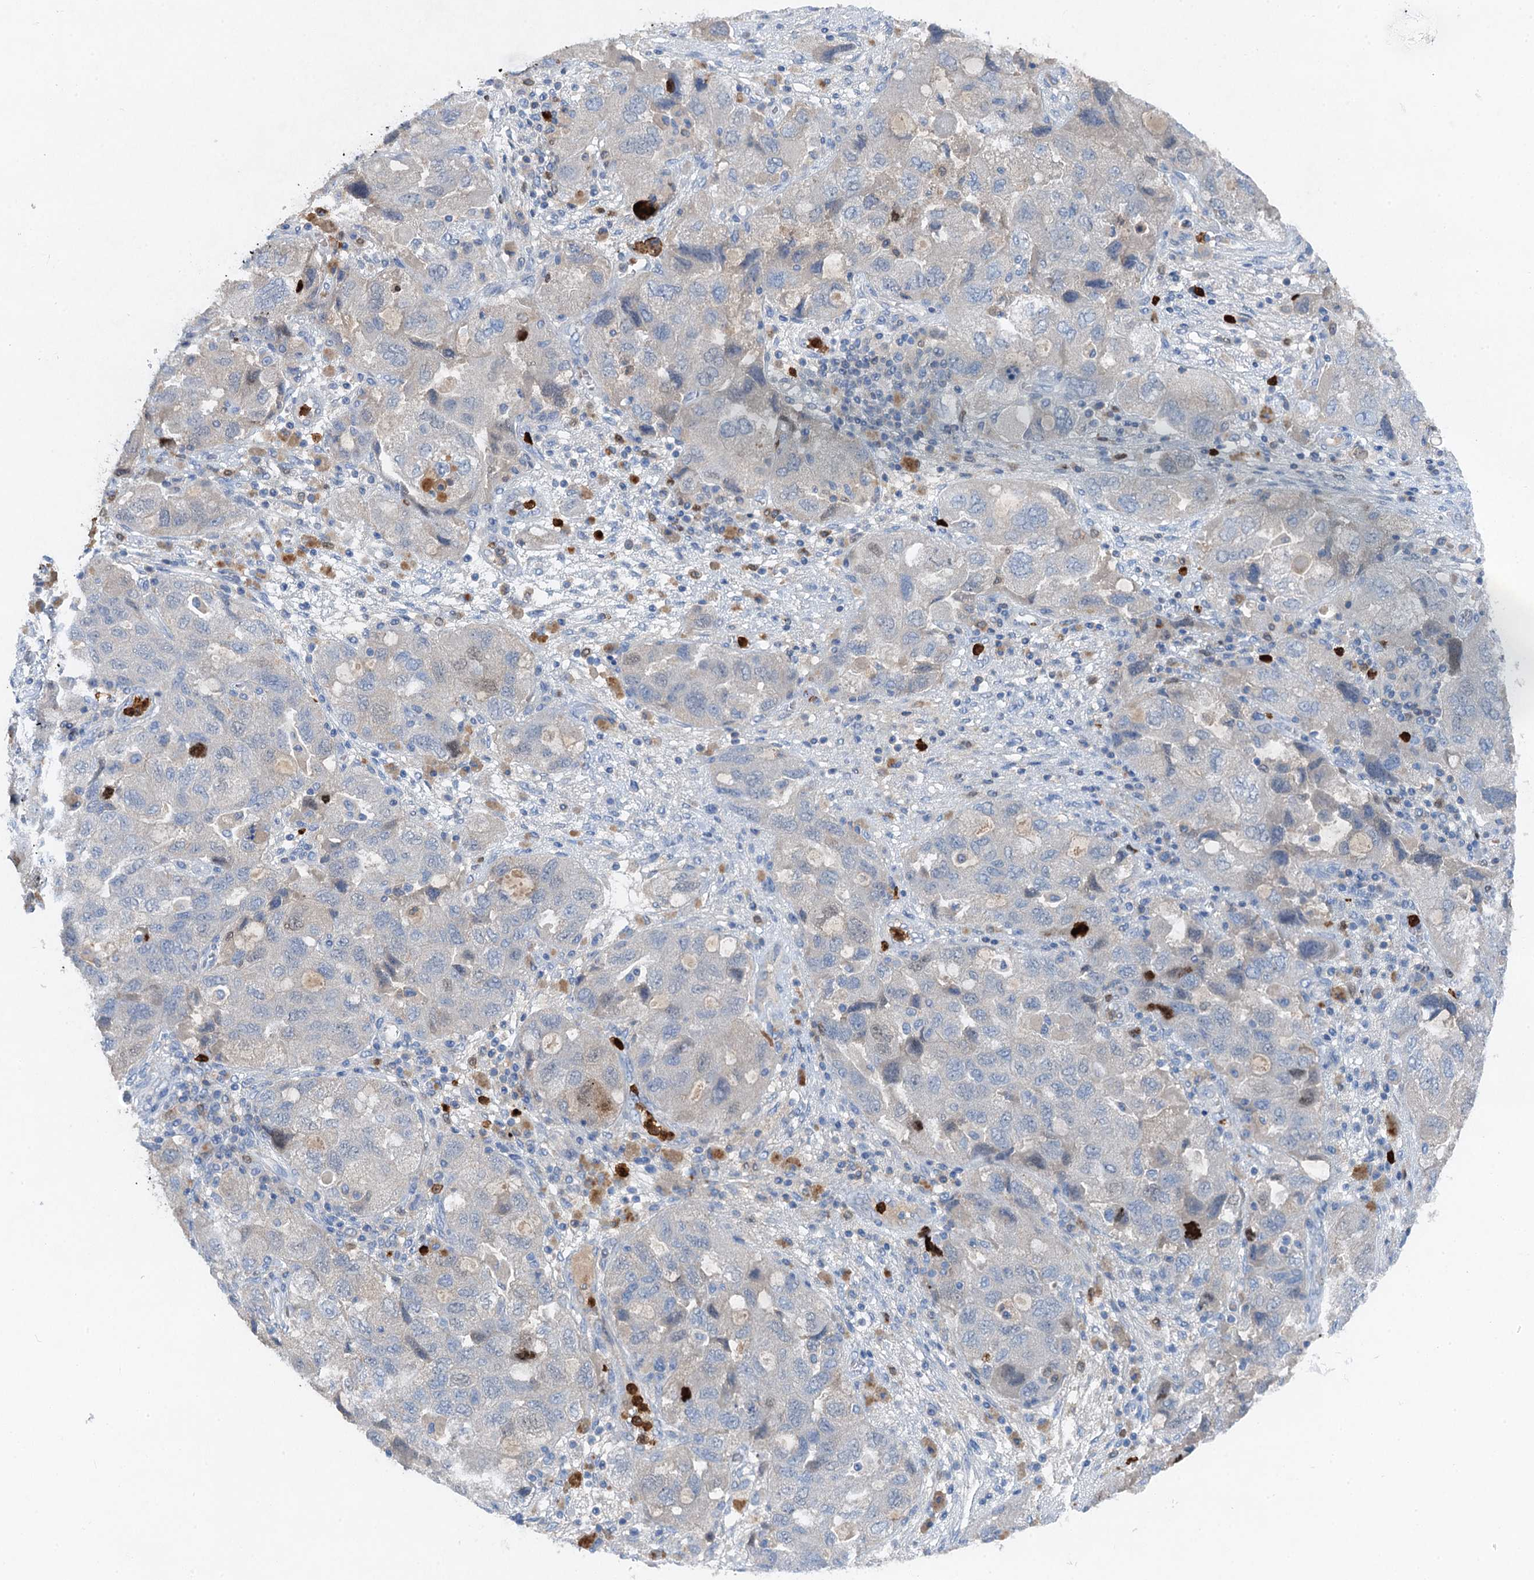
{"staining": {"intensity": "negative", "quantity": "none", "location": "none"}, "tissue": "ovarian cancer", "cell_type": "Tumor cells", "image_type": "cancer", "snomed": [{"axis": "morphology", "description": "Carcinoma, NOS"}, {"axis": "morphology", "description": "Cystadenocarcinoma, serous, NOS"}, {"axis": "topography", "description": "Ovary"}], "caption": "This is an IHC micrograph of ovarian cancer (carcinoma). There is no staining in tumor cells.", "gene": "OTOA", "patient": {"sex": "female", "age": 69}}